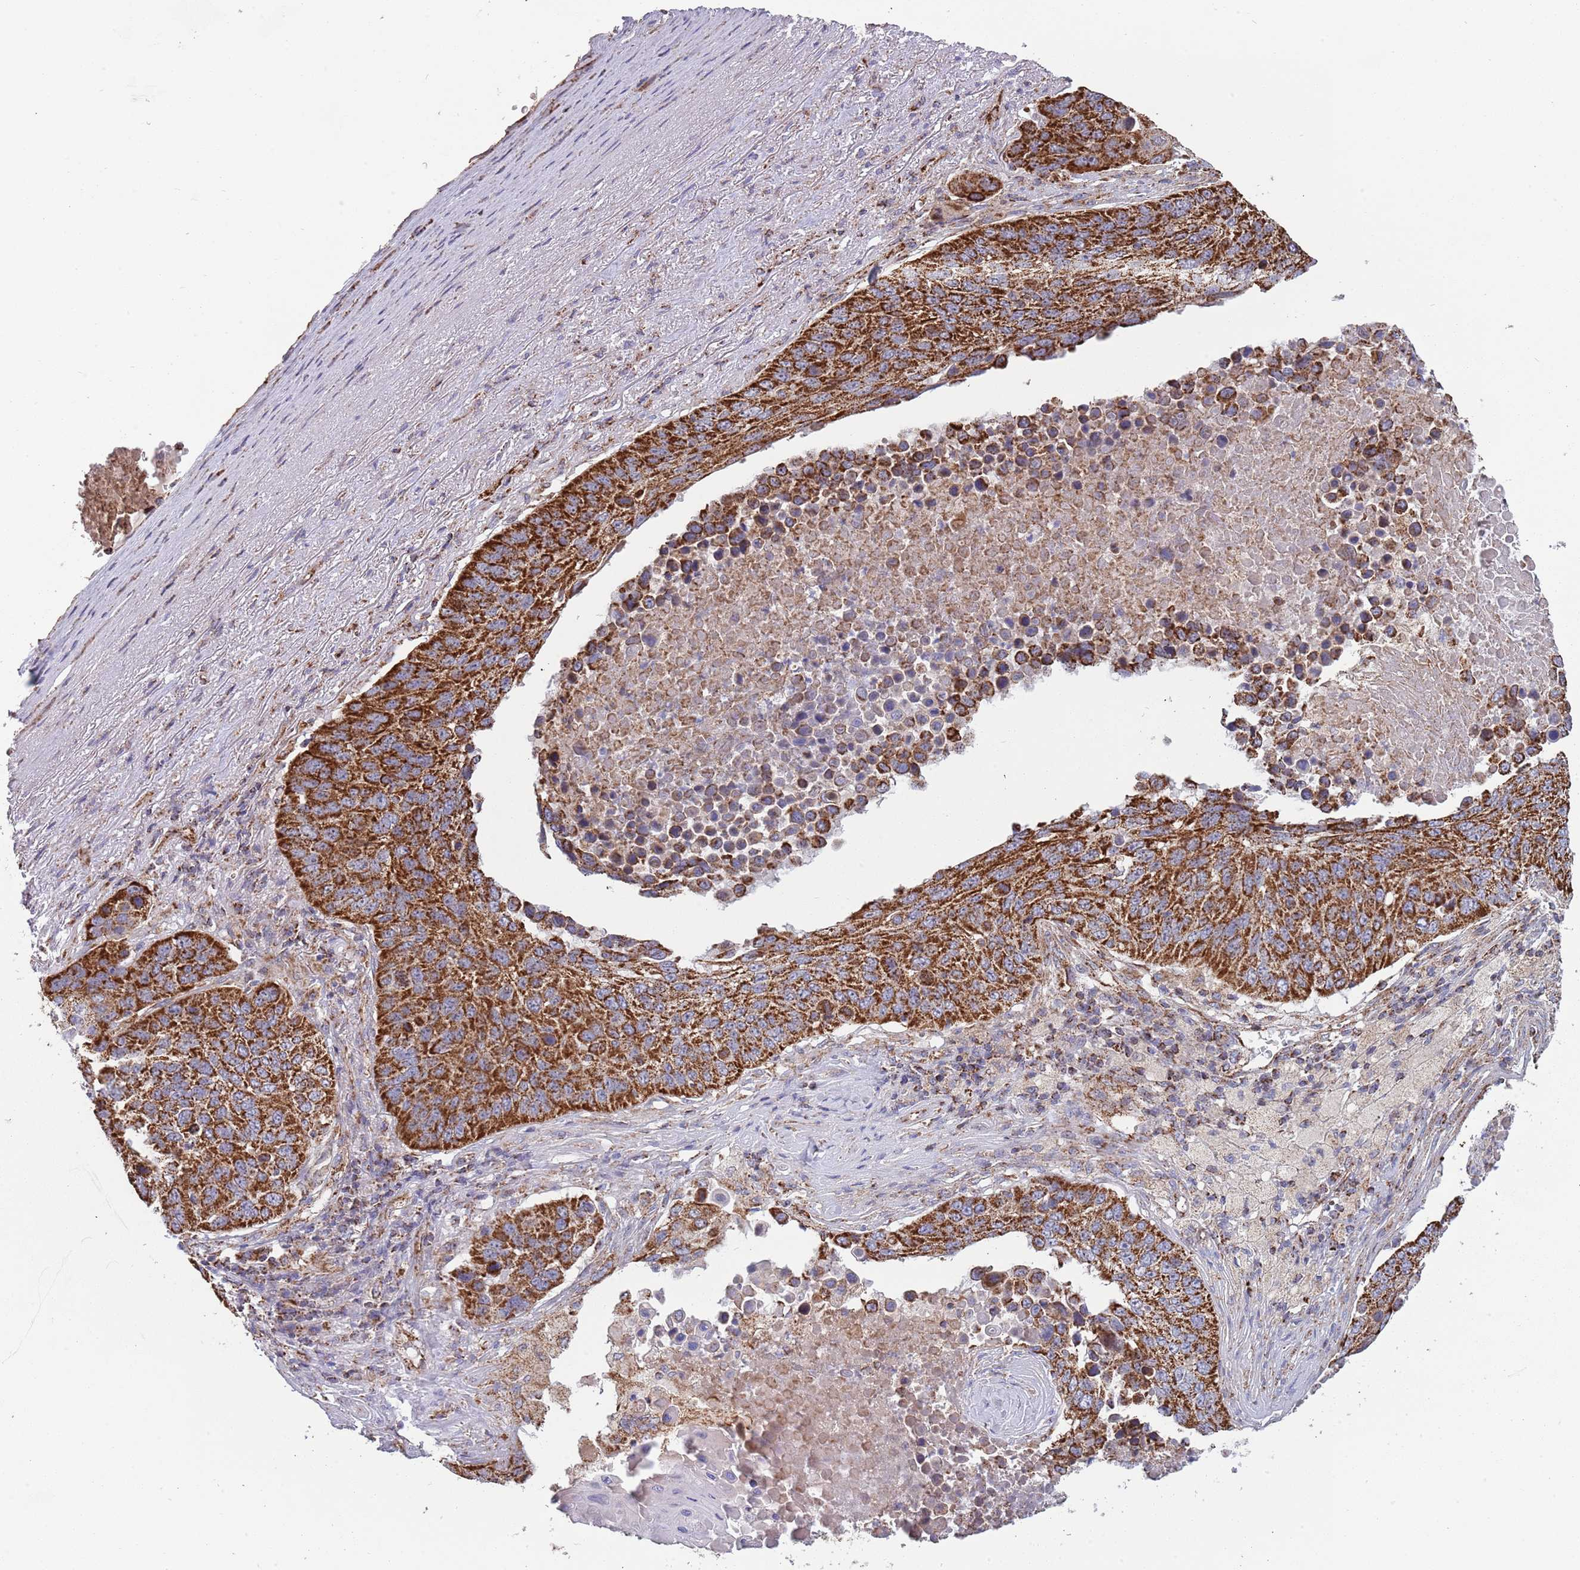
{"staining": {"intensity": "strong", "quantity": ">75%", "location": "cytoplasmic/membranous"}, "tissue": "lung cancer", "cell_type": "Tumor cells", "image_type": "cancer", "snomed": [{"axis": "morphology", "description": "Normal tissue, NOS"}, {"axis": "morphology", "description": "Squamous cell carcinoma, NOS"}, {"axis": "topography", "description": "Lymph node"}, {"axis": "topography", "description": "Lung"}], "caption": "Protein expression analysis of human lung cancer (squamous cell carcinoma) reveals strong cytoplasmic/membranous expression in about >75% of tumor cells.", "gene": "VPS16", "patient": {"sex": "male", "age": 66}}